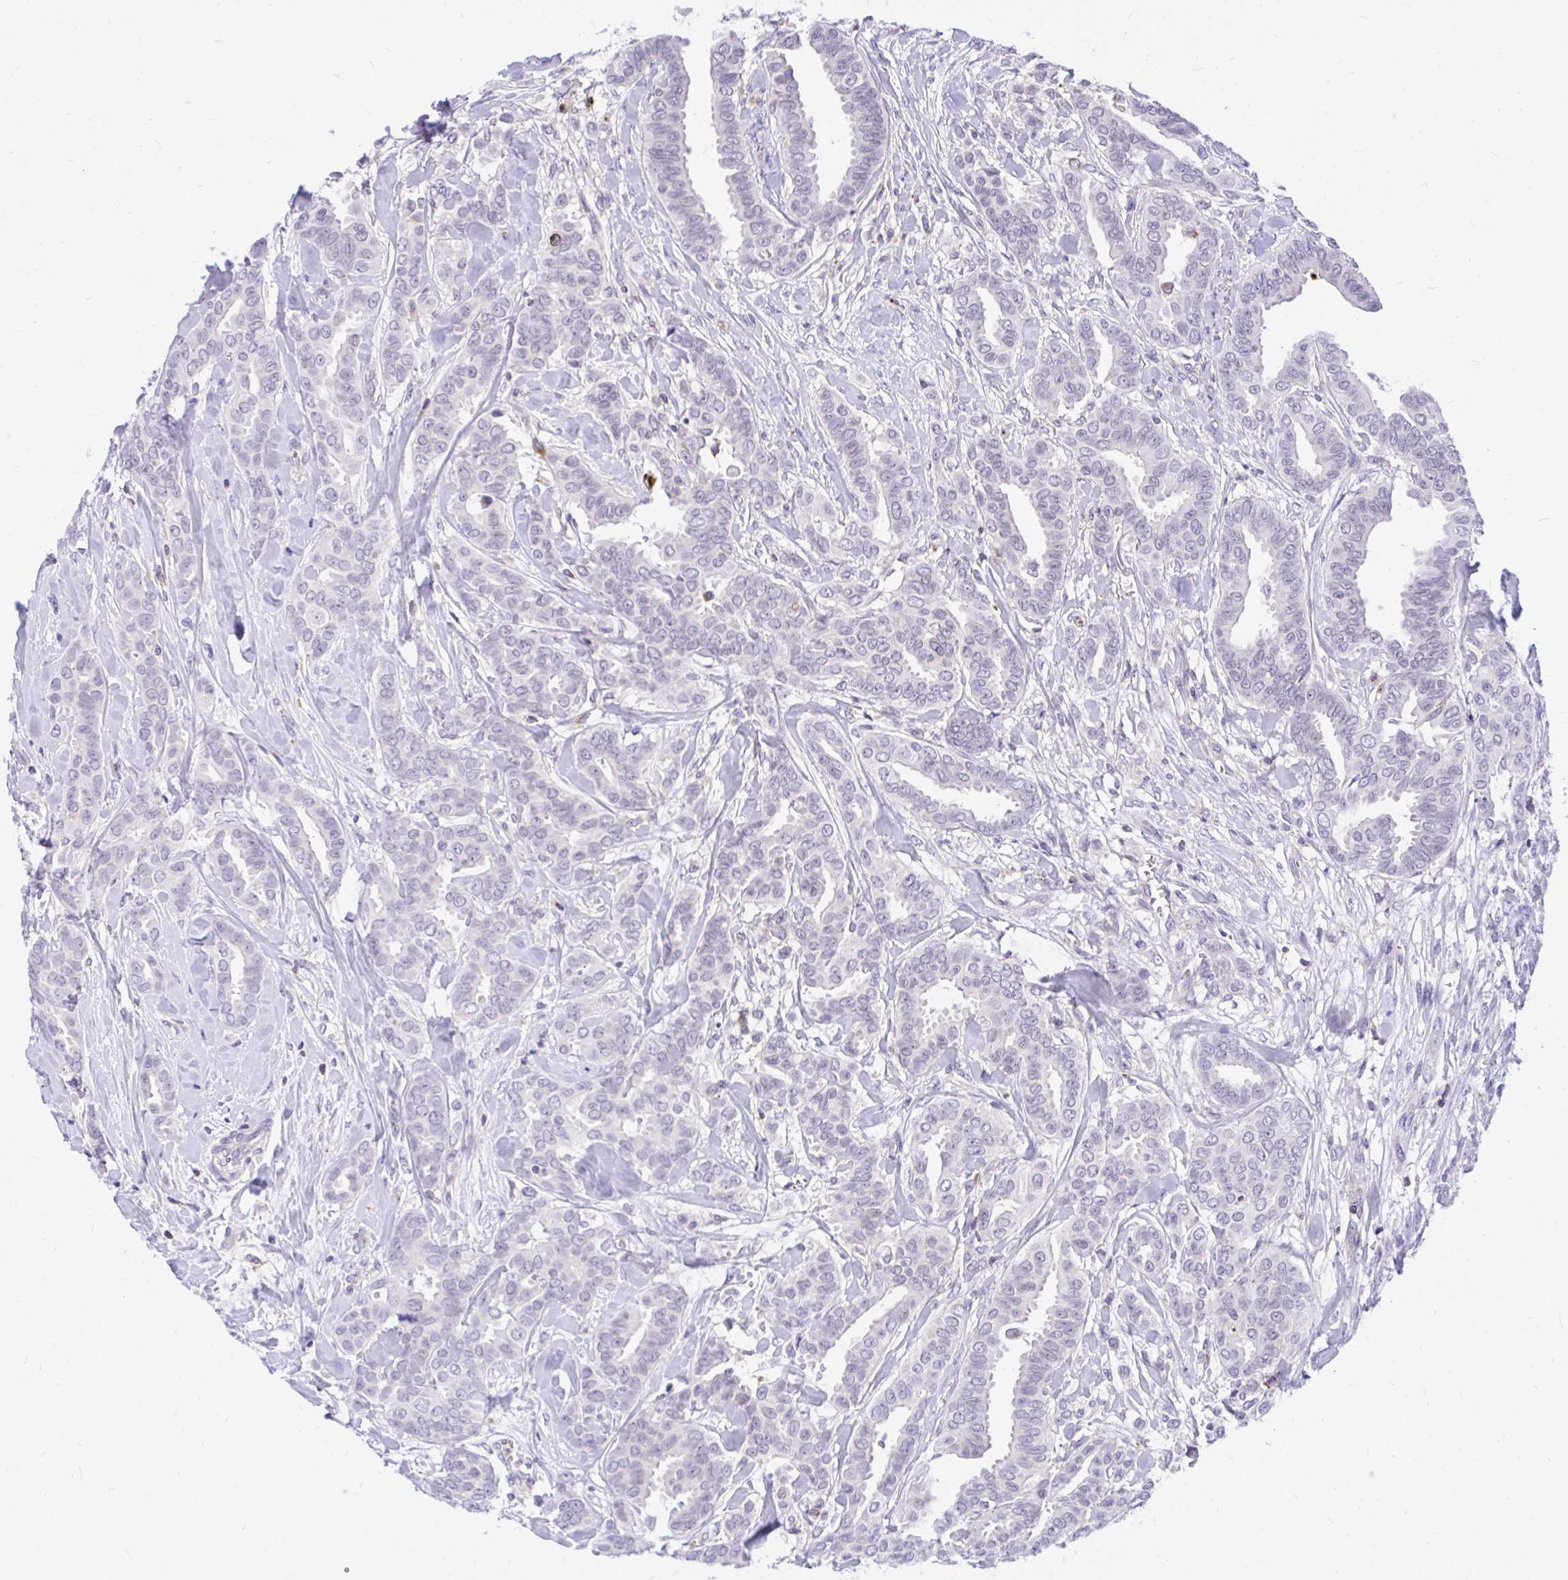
{"staining": {"intensity": "negative", "quantity": "none", "location": "none"}, "tissue": "breast cancer", "cell_type": "Tumor cells", "image_type": "cancer", "snomed": [{"axis": "morphology", "description": "Duct carcinoma"}, {"axis": "topography", "description": "Breast"}], "caption": "High power microscopy photomicrograph of an IHC histopathology image of breast cancer (invasive ductal carcinoma), revealing no significant positivity in tumor cells. The staining is performed using DAB (3,3'-diaminobenzidine) brown chromogen with nuclei counter-stained in using hematoxylin.", "gene": "CXCL8", "patient": {"sex": "female", "age": 45}}